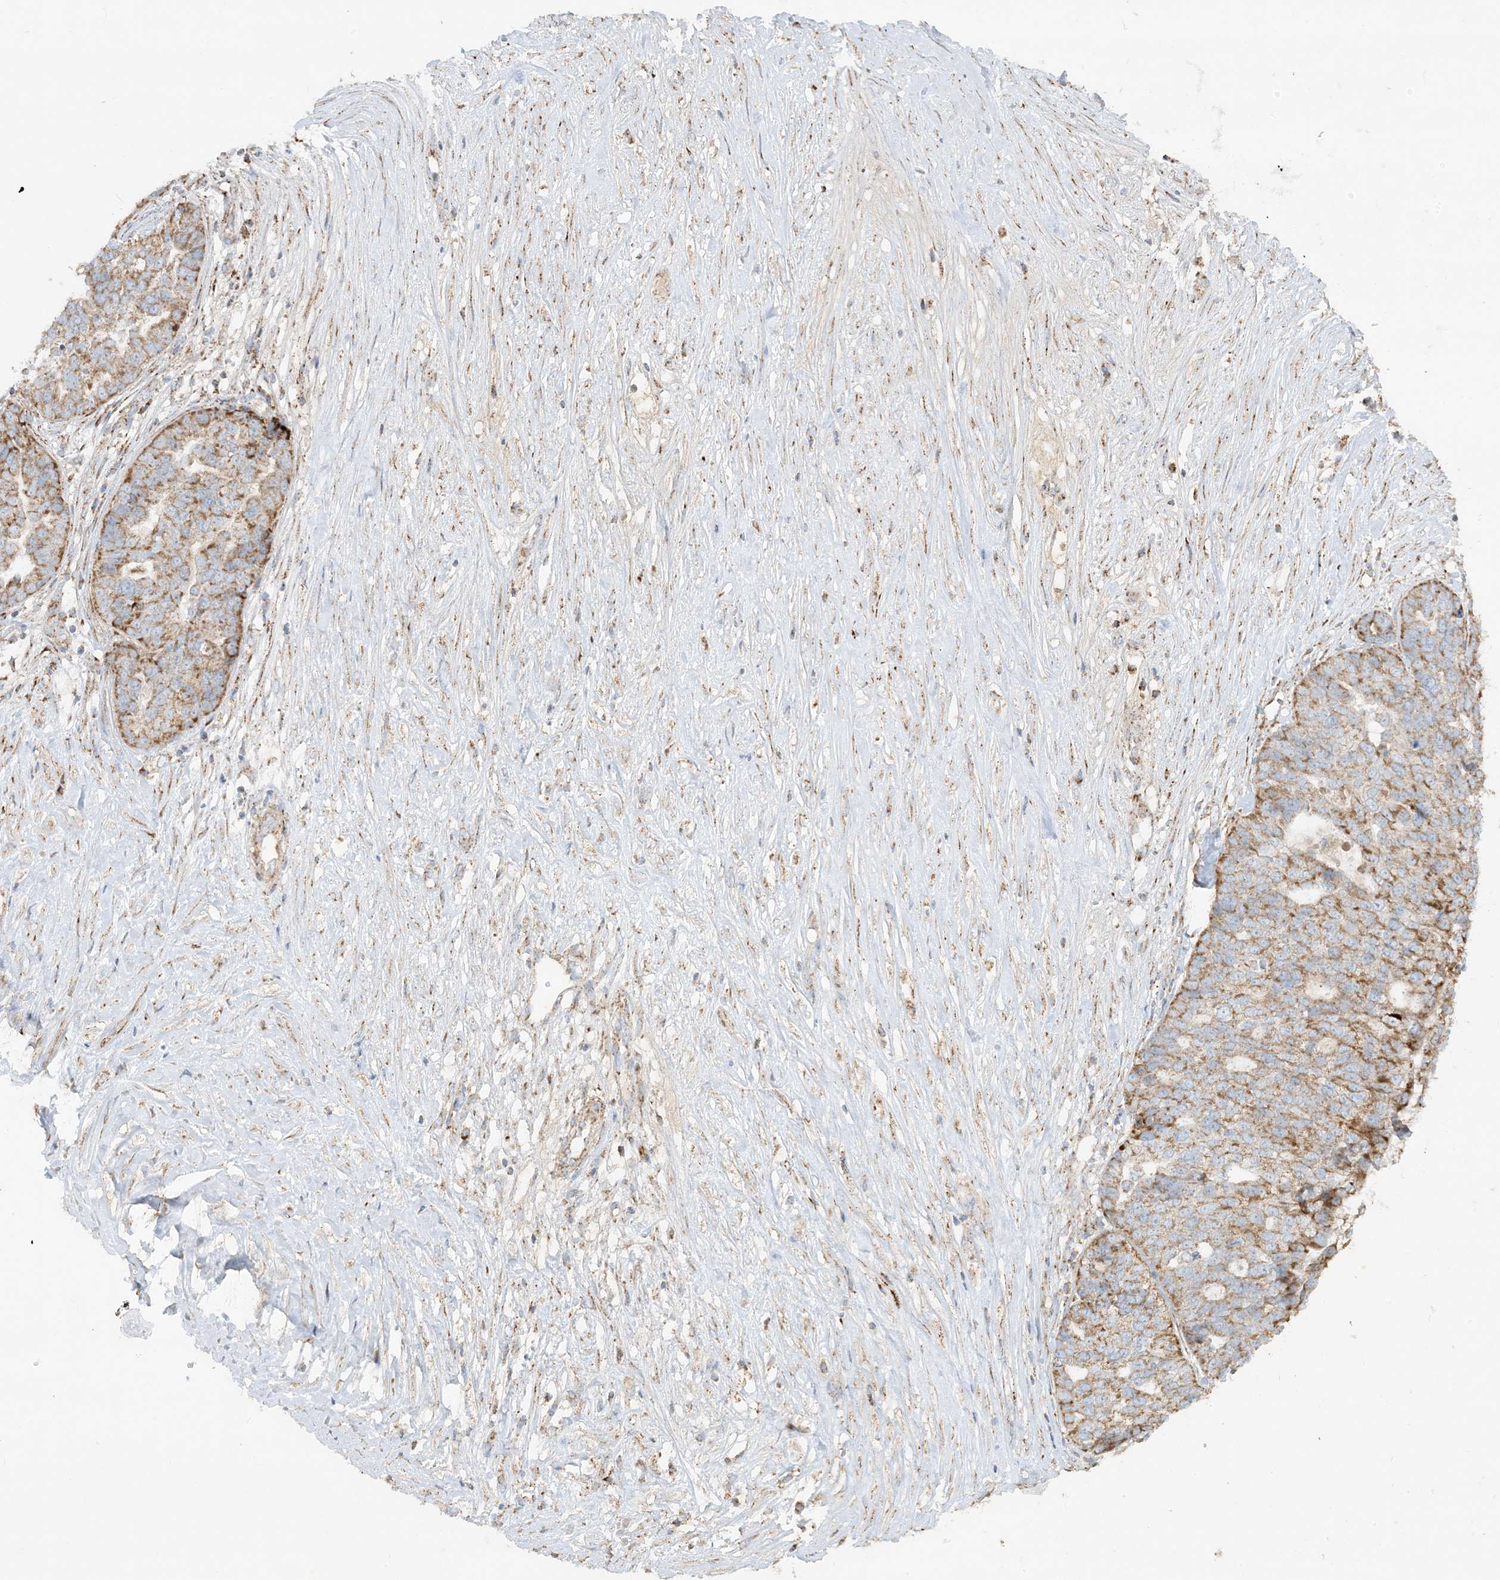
{"staining": {"intensity": "strong", "quantity": ">75%", "location": "cytoplasmic/membranous"}, "tissue": "ovarian cancer", "cell_type": "Tumor cells", "image_type": "cancer", "snomed": [{"axis": "morphology", "description": "Cystadenocarcinoma, serous, NOS"}, {"axis": "topography", "description": "Ovary"}], "caption": "A photomicrograph of human ovarian cancer stained for a protein exhibits strong cytoplasmic/membranous brown staining in tumor cells.", "gene": "NDUFAF3", "patient": {"sex": "female", "age": 59}}